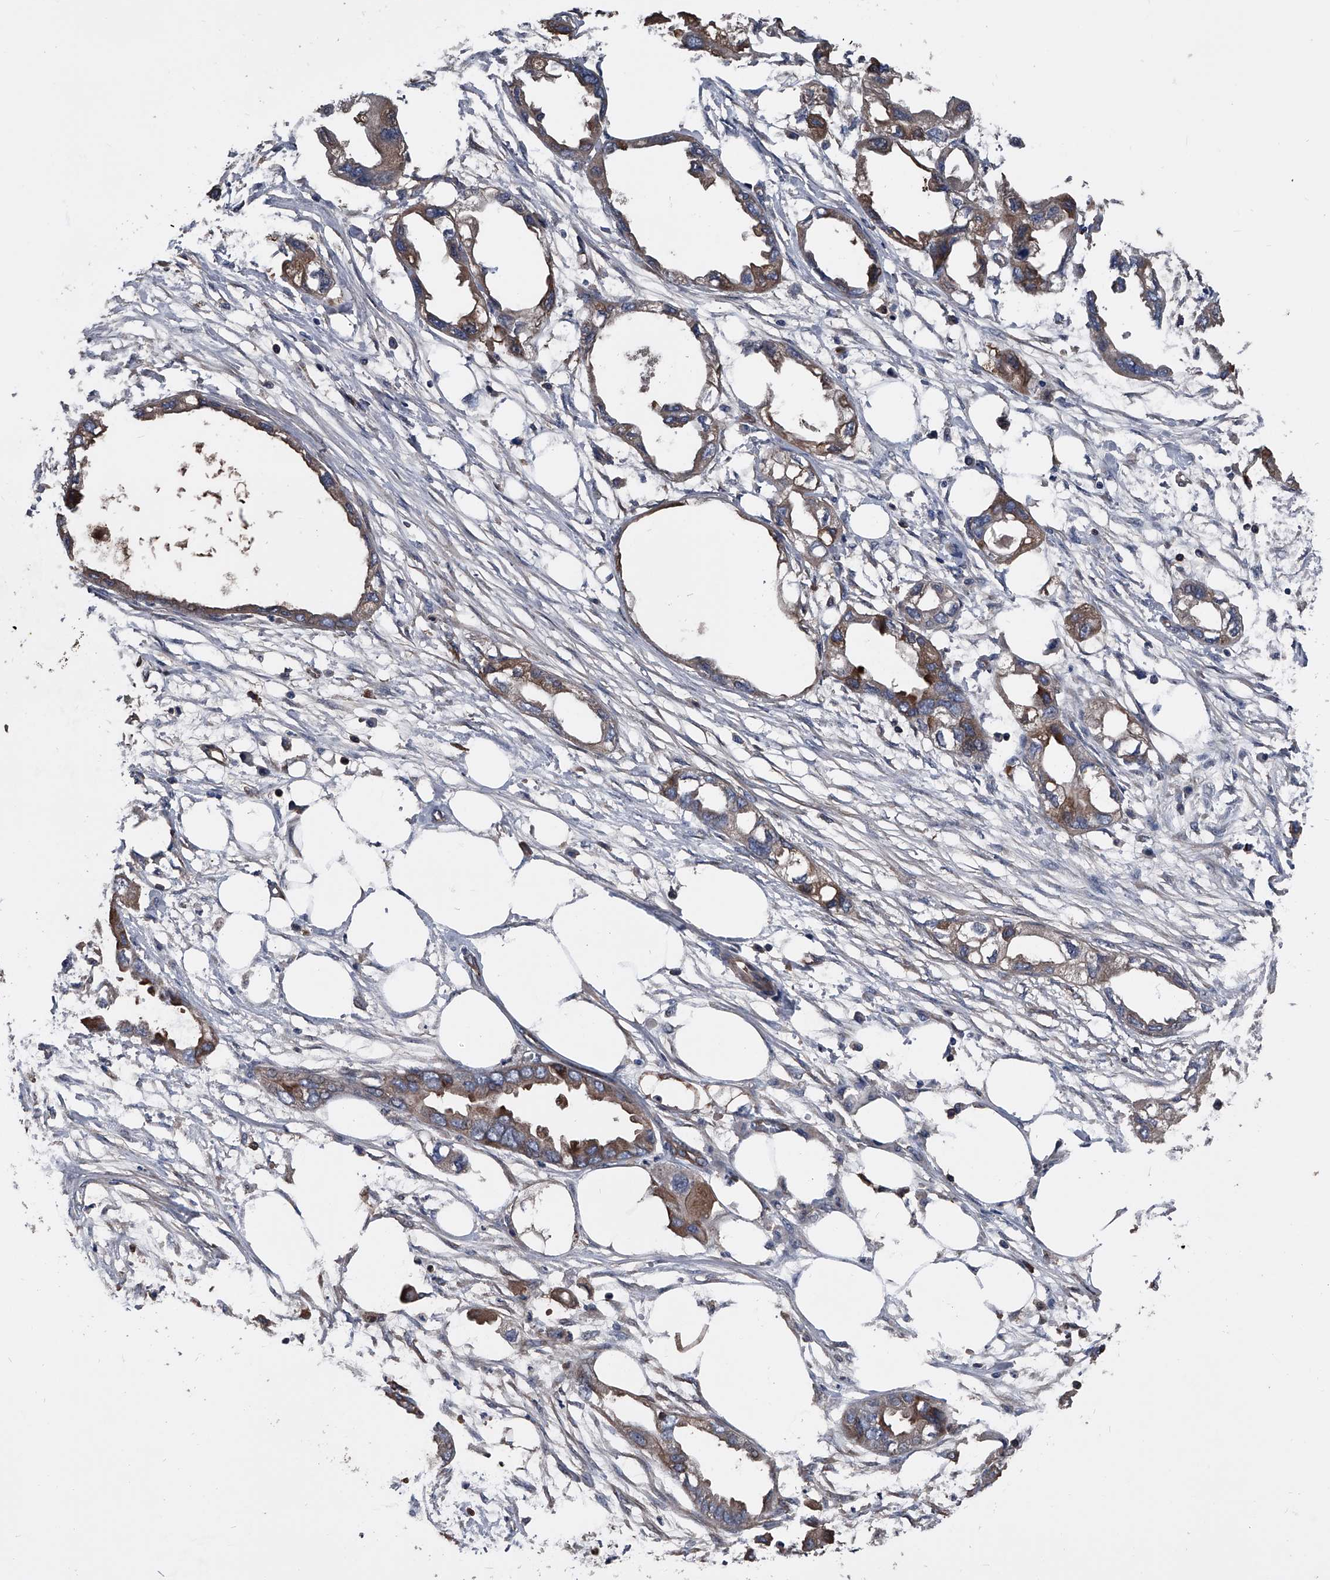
{"staining": {"intensity": "moderate", "quantity": ">75%", "location": "cytoplasmic/membranous"}, "tissue": "endometrial cancer", "cell_type": "Tumor cells", "image_type": "cancer", "snomed": [{"axis": "morphology", "description": "Adenocarcinoma, NOS"}, {"axis": "morphology", "description": "Adenocarcinoma, metastatic, NOS"}, {"axis": "topography", "description": "Adipose tissue"}, {"axis": "topography", "description": "Endometrium"}], "caption": "A brown stain highlights moderate cytoplasmic/membranous staining of a protein in human metastatic adenocarcinoma (endometrial) tumor cells.", "gene": "KIF13A", "patient": {"sex": "female", "age": 67}}